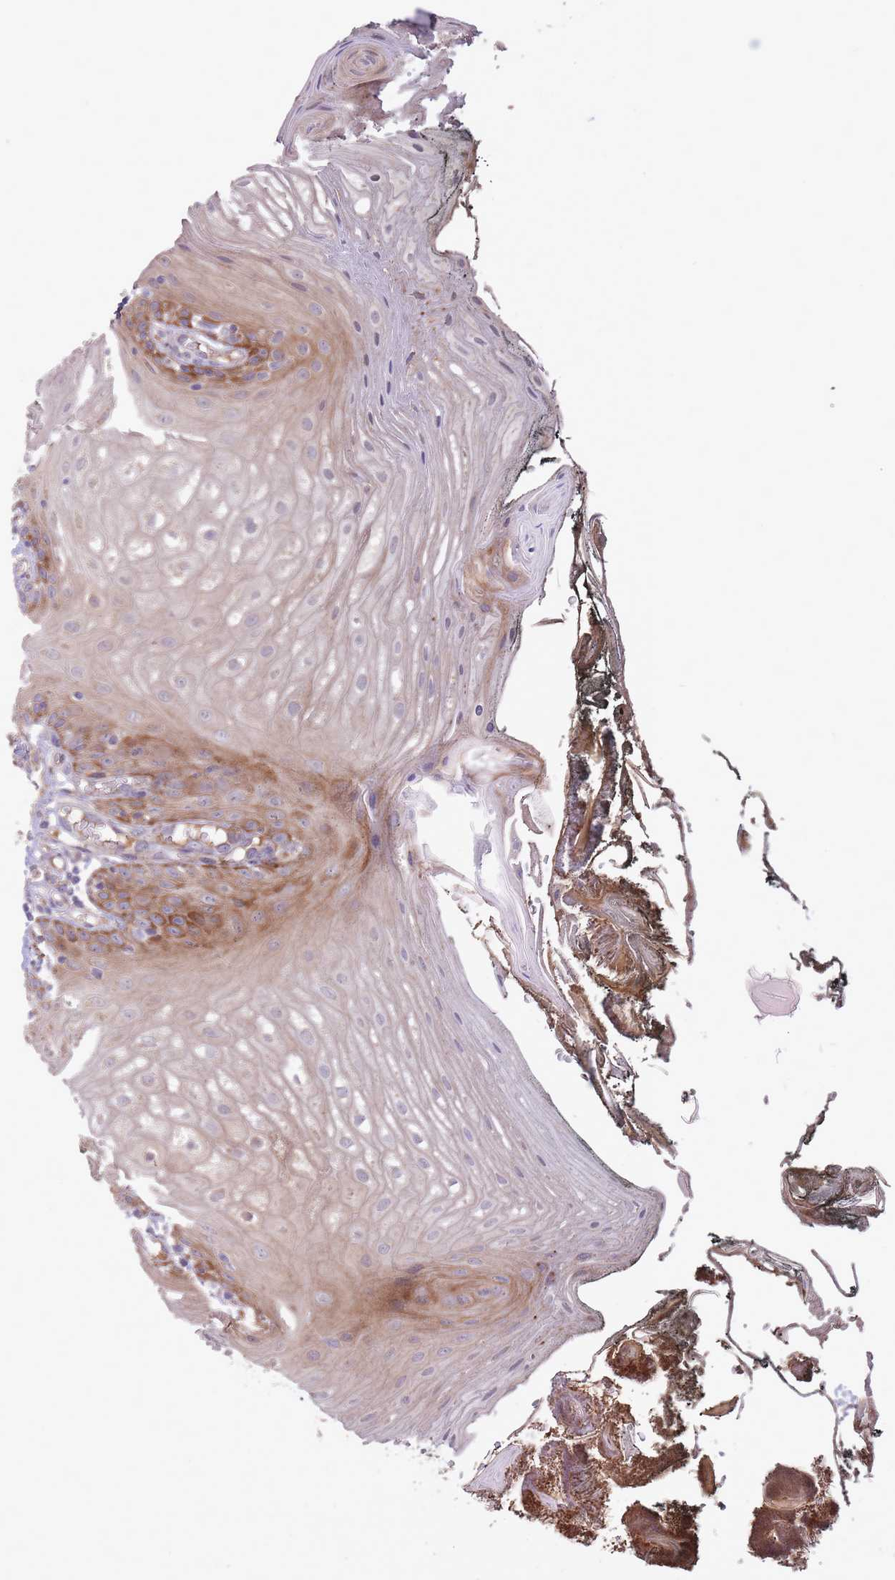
{"staining": {"intensity": "moderate", "quantity": "25%-75%", "location": "cytoplasmic/membranous"}, "tissue": "oral mucosa", "cell_type": "Squamous epithelial cells", "image_type": "normal", "snomed": [{"axis": "morphology", "description": "Normal tissue, NOS"}, {"axis": "morphology", "description": "Squamous cell carcinoma, NOS"}, {"axis": "topography", "description": "Oral tissue"}, {"axis": "topography", "description": "Head-Neck"}], "caption": "High-power microscopy captured an immunohistochemistry image of unremarkable oral mucosa, revealing moderate cytoplasmic/membranous staining in approximately 25%-75% of squamous epithelial cells.", "gene": "IGF2BP2", "patient": {"sex": "female", "age": 81}}